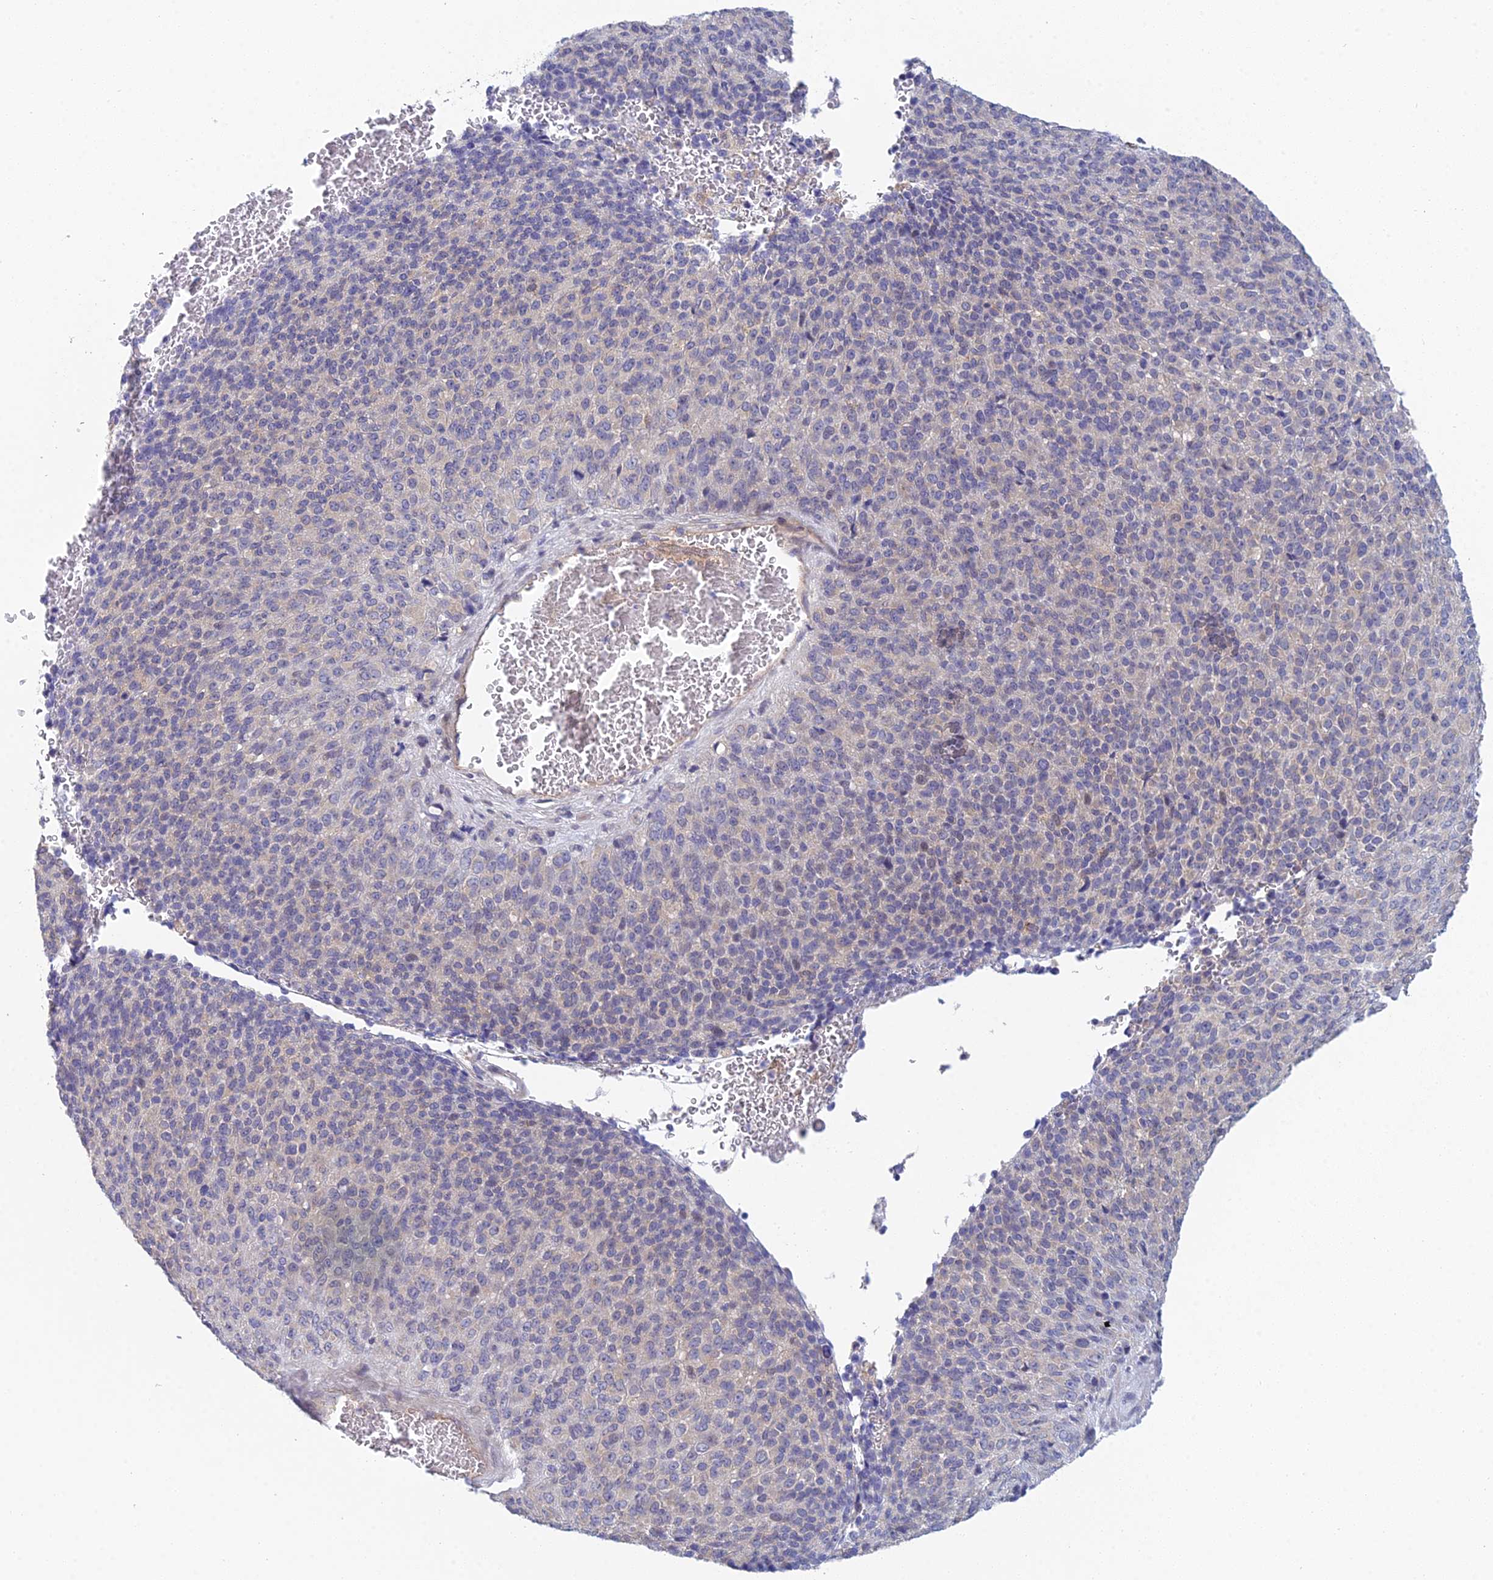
{"staining": {"intensity": "negative", "quantity": "none", "location": "none"}, "tissue": "melanoma", "cell_type": "Tumor cells", "image_type": "cancer", "snomed": [{"axis": "morphology", "description": "Malignant melanoma, Metastatic site"}, {"axis": "topography", "description": "Brain"}], "caption": "Melanoma was stained to show a protein in brown. There is no significant expression in tumor cells.", "gene": "METTL26", "patient": {"sex": "female", "age": 56}}